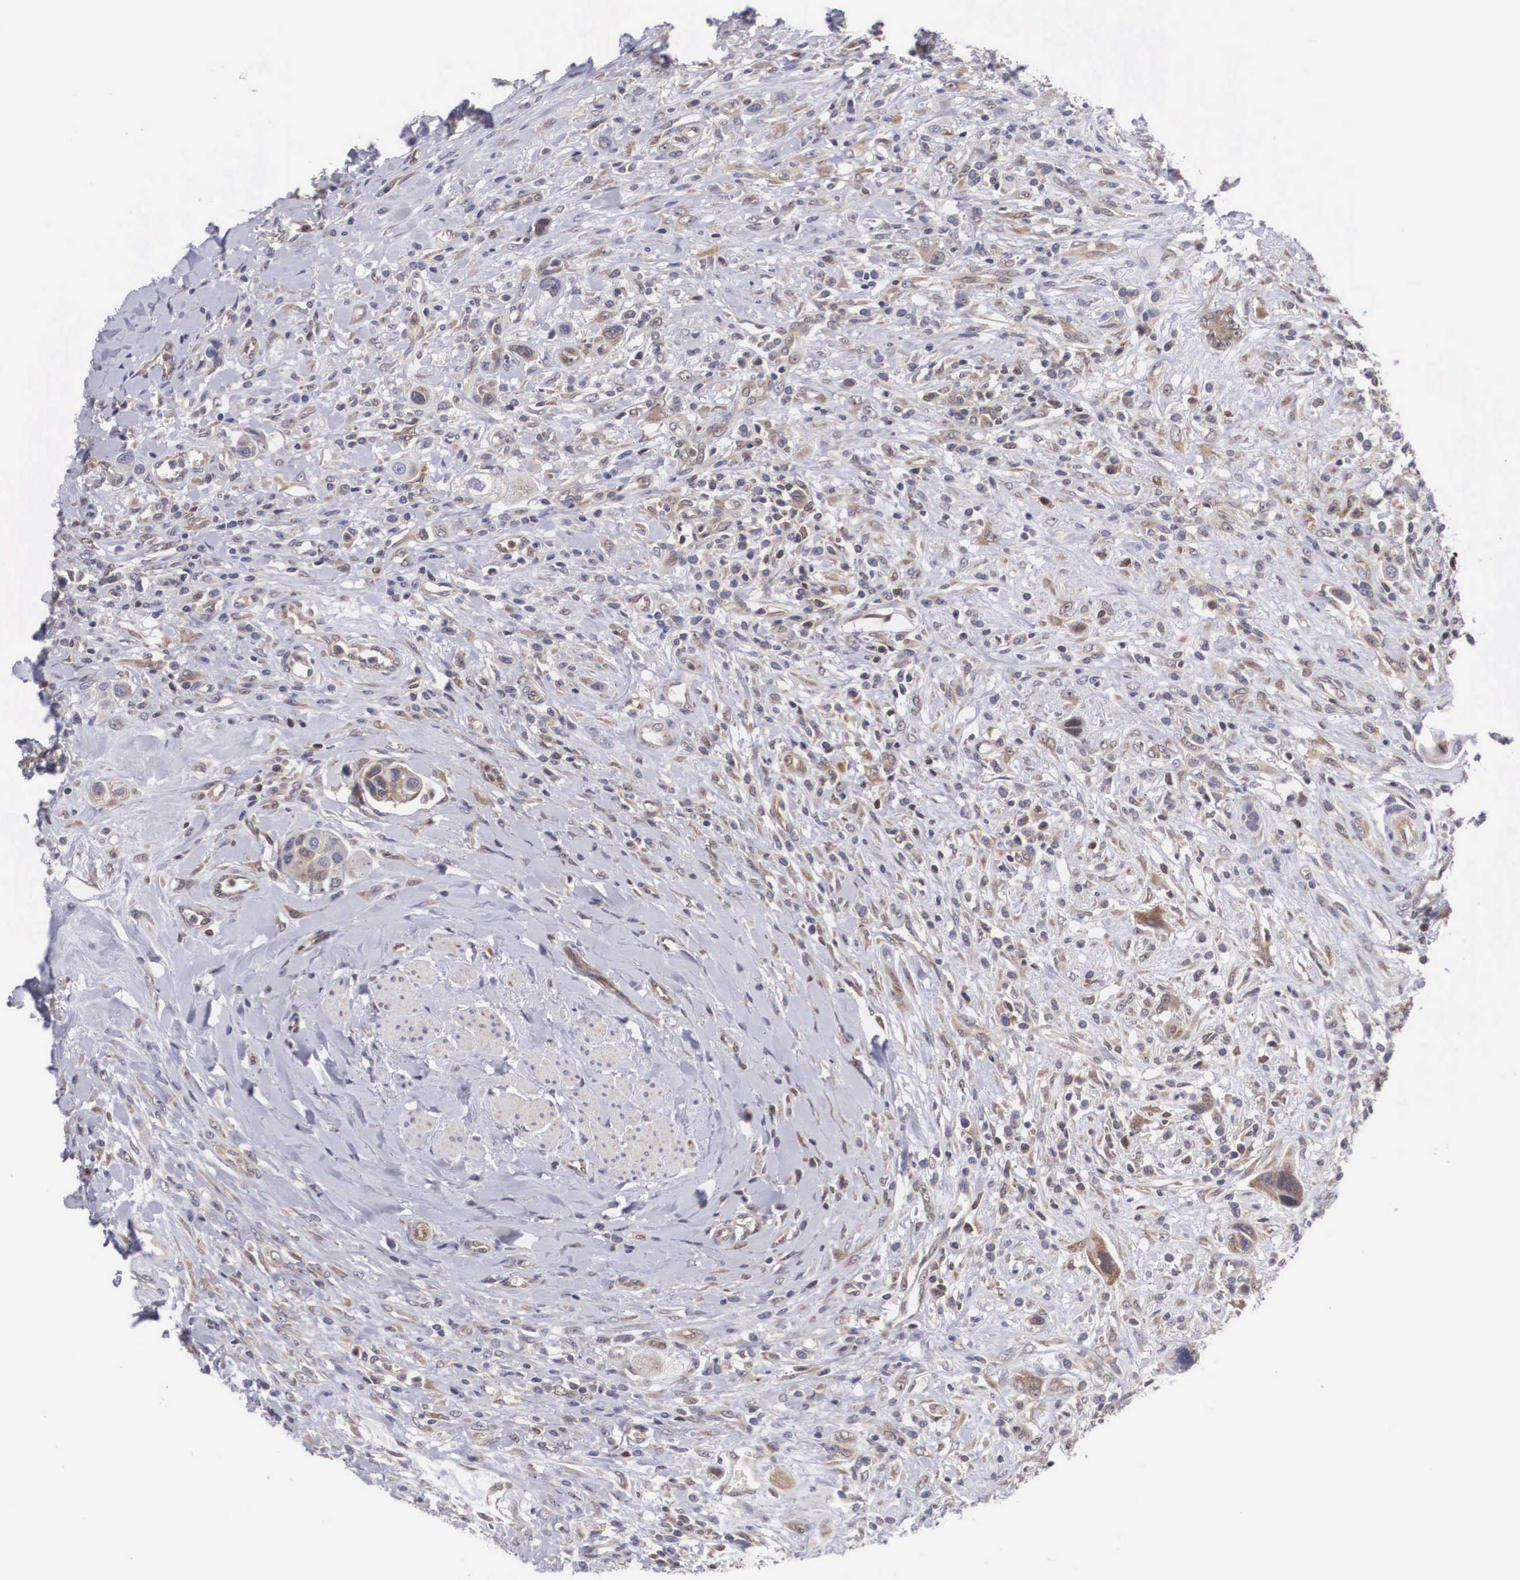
{"staining": {"intensity": "weak", "quantity": ">75%", "location": "cytoplasmic/membranous"}, "tissue": "urothelial cancer", "cell_type": "Tumor cells", "image_type": "cancer", "snomed": [{"axis": "morphology", "description": "Urothelial carcinoma, High grade"}, {"axis": "topography", "description": "Urinary bladder"}], "caption": "Protein expression analysis of human high-grade urothelial carcinoma reveals weak cytoplasmic/membranous expression in approximately >75% of tumor cells.", "gene": "ADSL", "patient": {"sex": "male", "age": 50}}